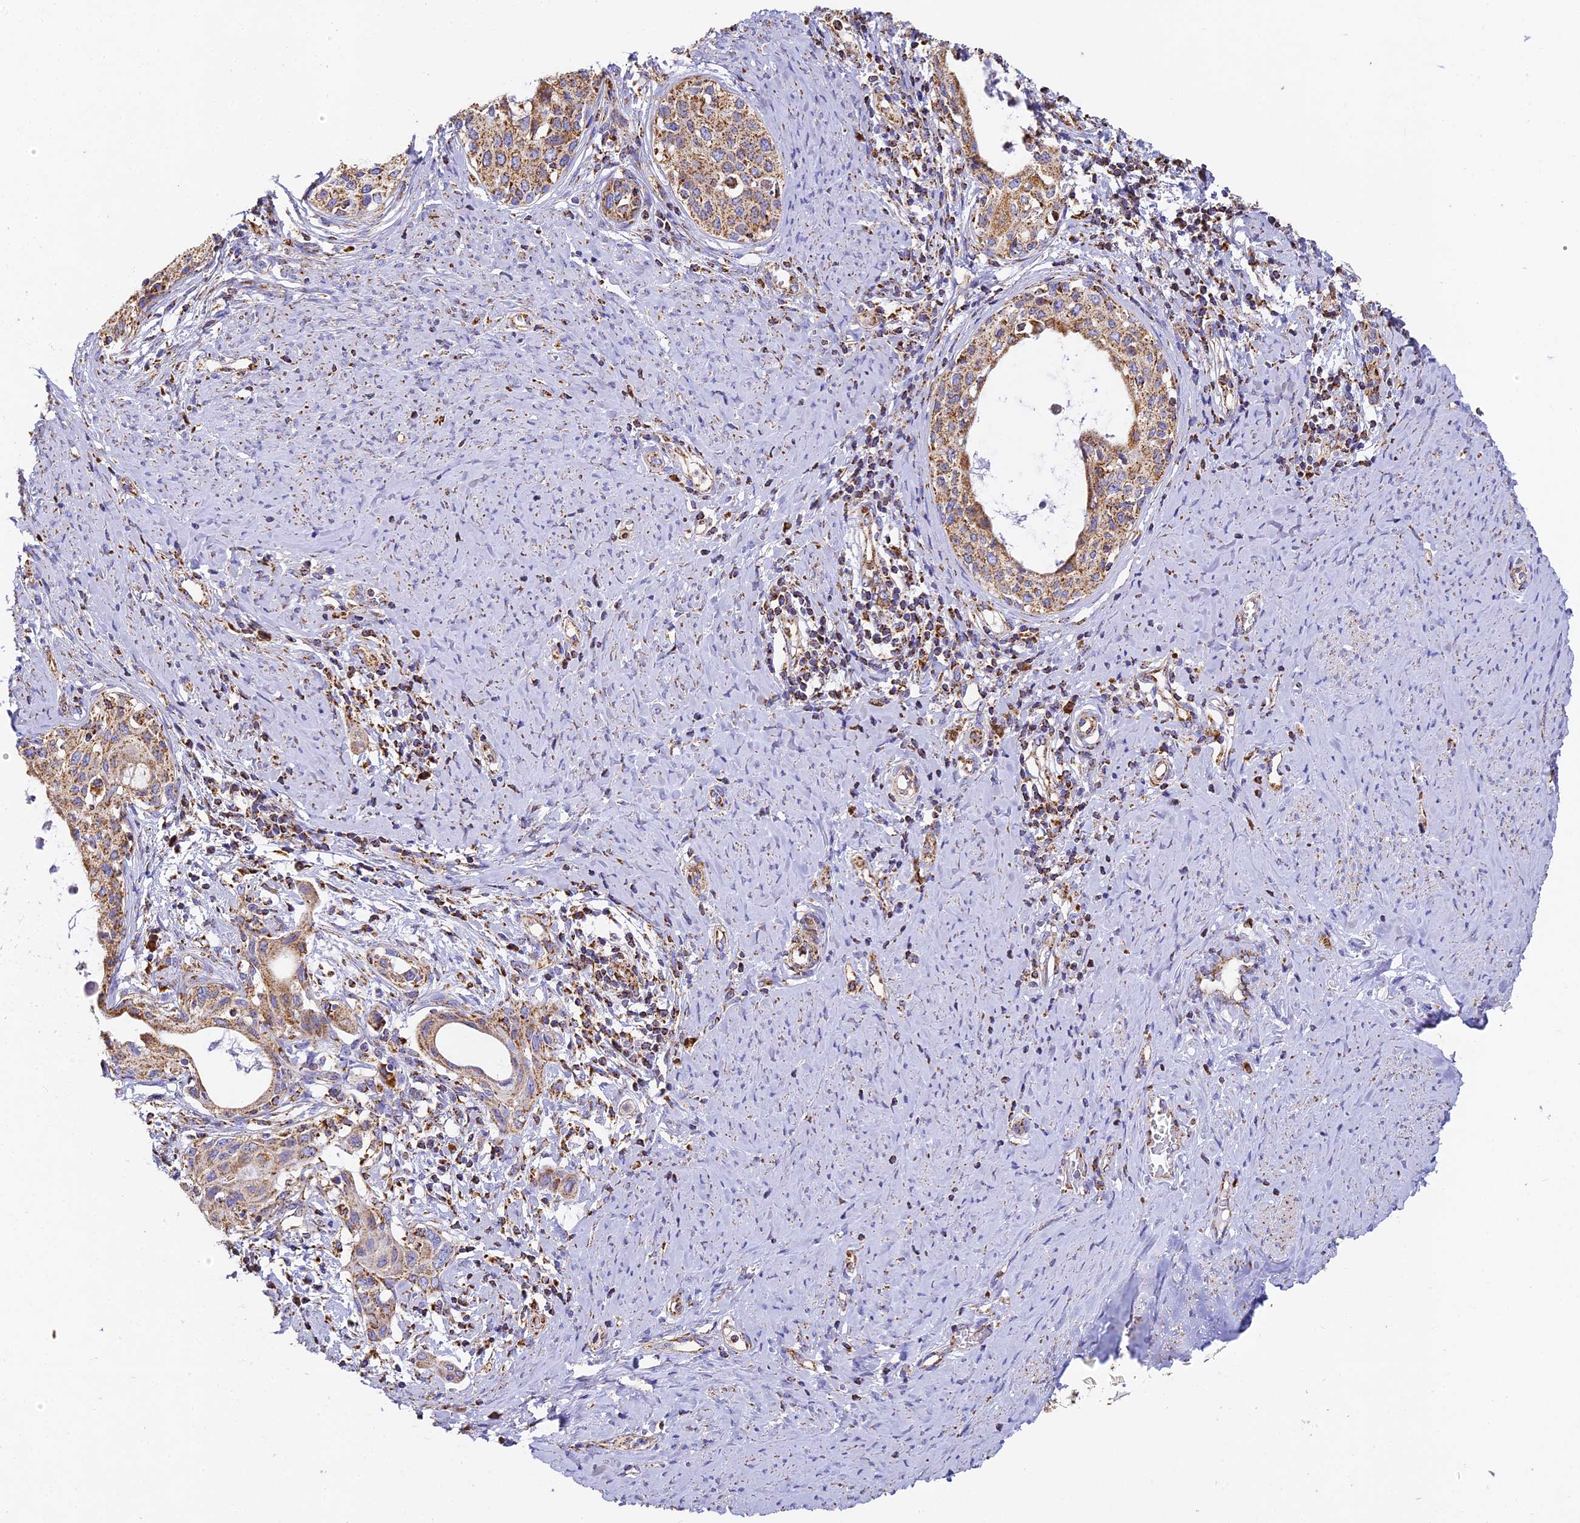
{"staining": {"intensity": "moderate", "quantity": ">75%", "location": "cytoplasmic/membranous"}, "tissue": "cervical cancer", "cell_type": "Tumor cells", "image_type": "cancer", "snomed": [{"axis": "morphology", "description": "Squamous cell carcinoma, NOS"}, {"axis": "morphology", "description": "Adenocarcinoma, NOS"}, {"axis": "topography", "description": "Cervix"}], "caption": "IHC of human cervical cancer (squamous cell carcinoma) displays medium levels of moderate cytoplasmic/membranous positivity in approximately >75% of tumor cells. (DAB (3,3'-diaminobenzidine) = brown stain, brightfield microscopy at high magnification).", "gene": "COX6C", "patient": {"sex": "female", "age": 52}}